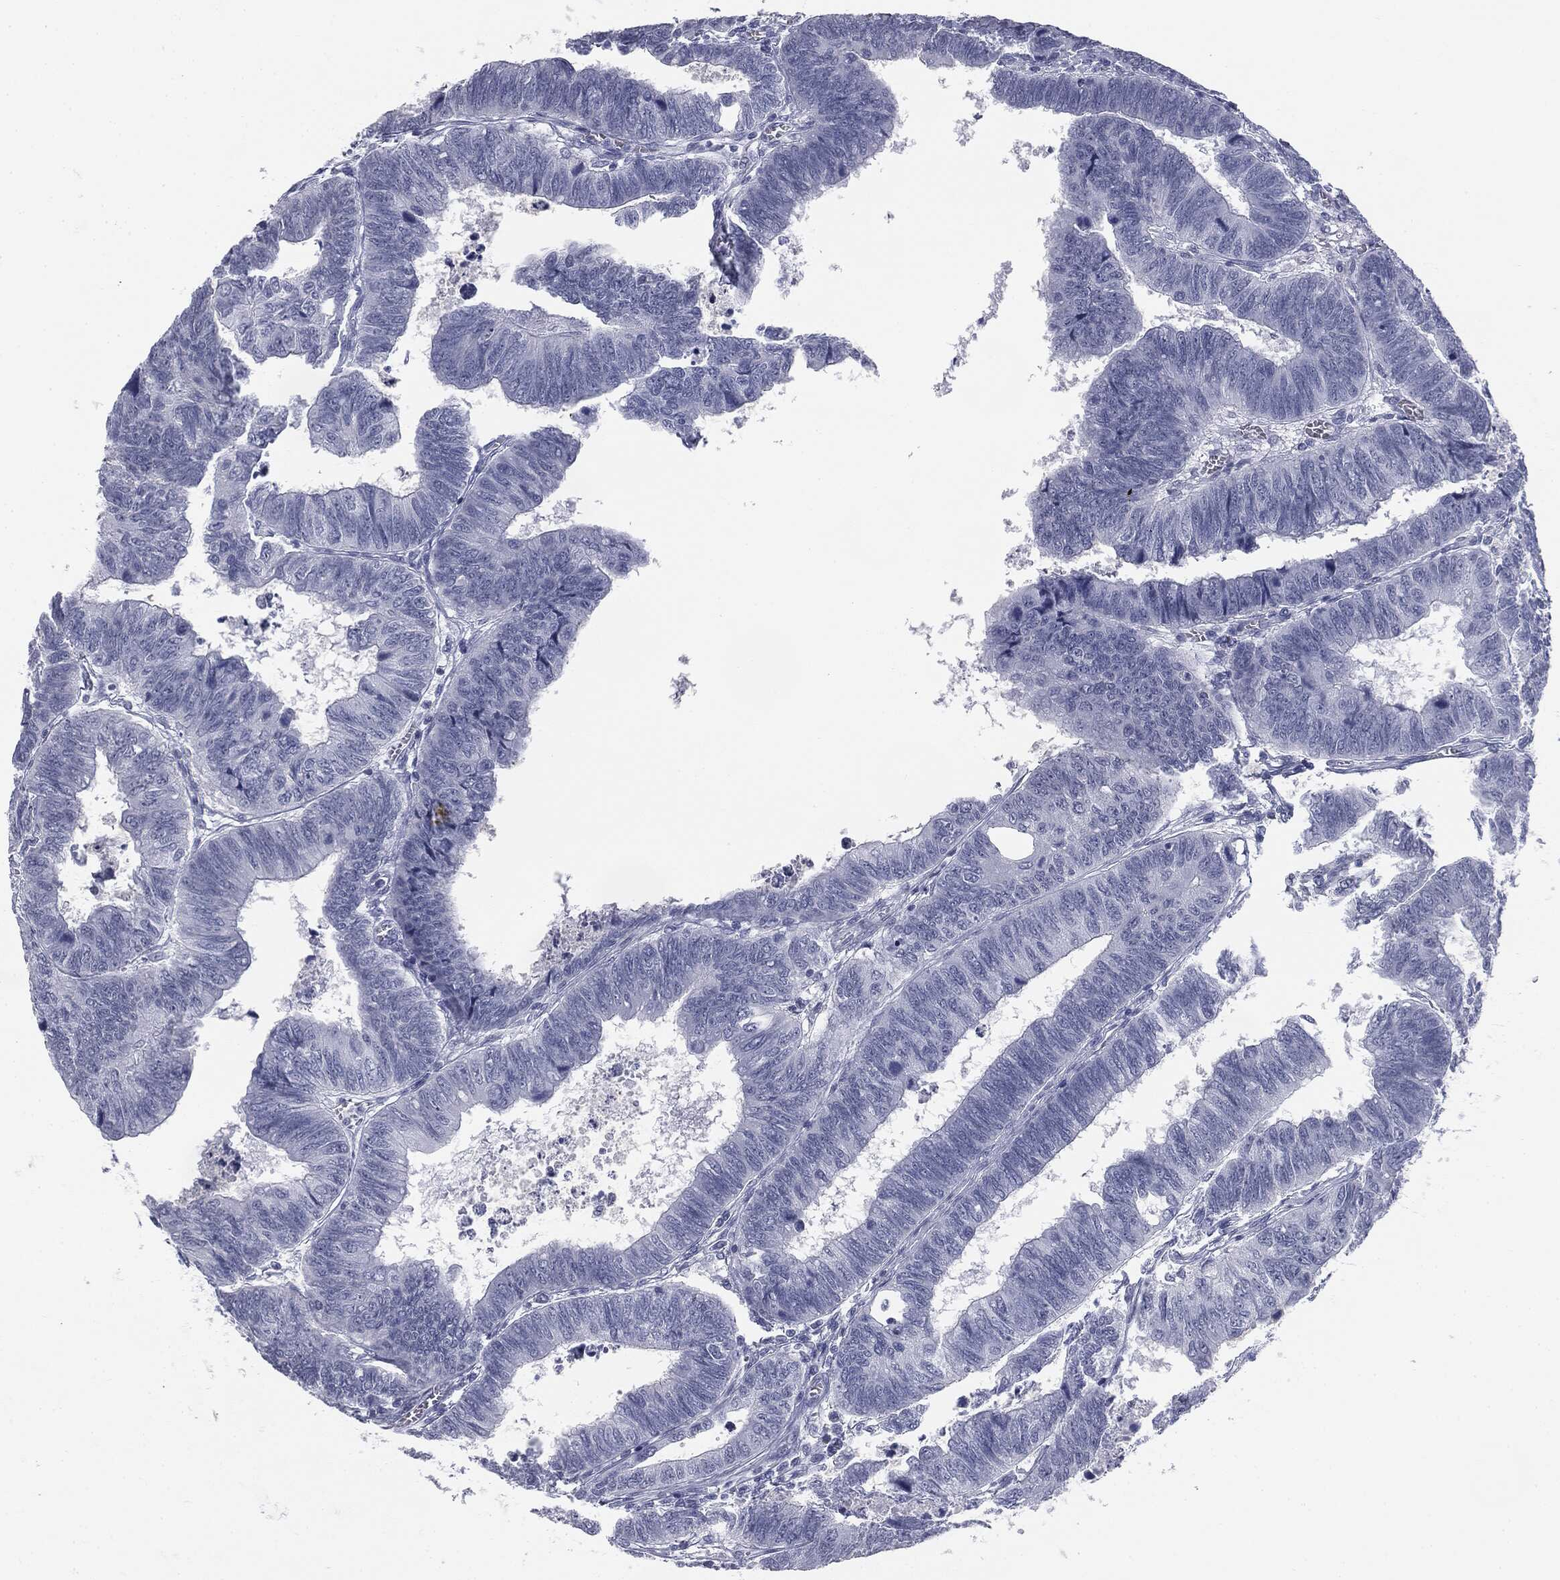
{"staining": {"intensity": "negative", "quantity": "none", "location": "none"}, "tissue": "colorectal cancer", "cell_type": "Tumor cells", "image_type": "cancer", "snomed": [{"axis": "morphology", "description": "Adenocarcinoma, NOS"}, {"axis": "topography", "description": "Colon"}], "caption": "Adenocarcinoma (colorectal) stained for a protein using IHC reveals no expression tumor cells.", "gene": "TPO", "patient": {"sex": "male", "age": 62}}